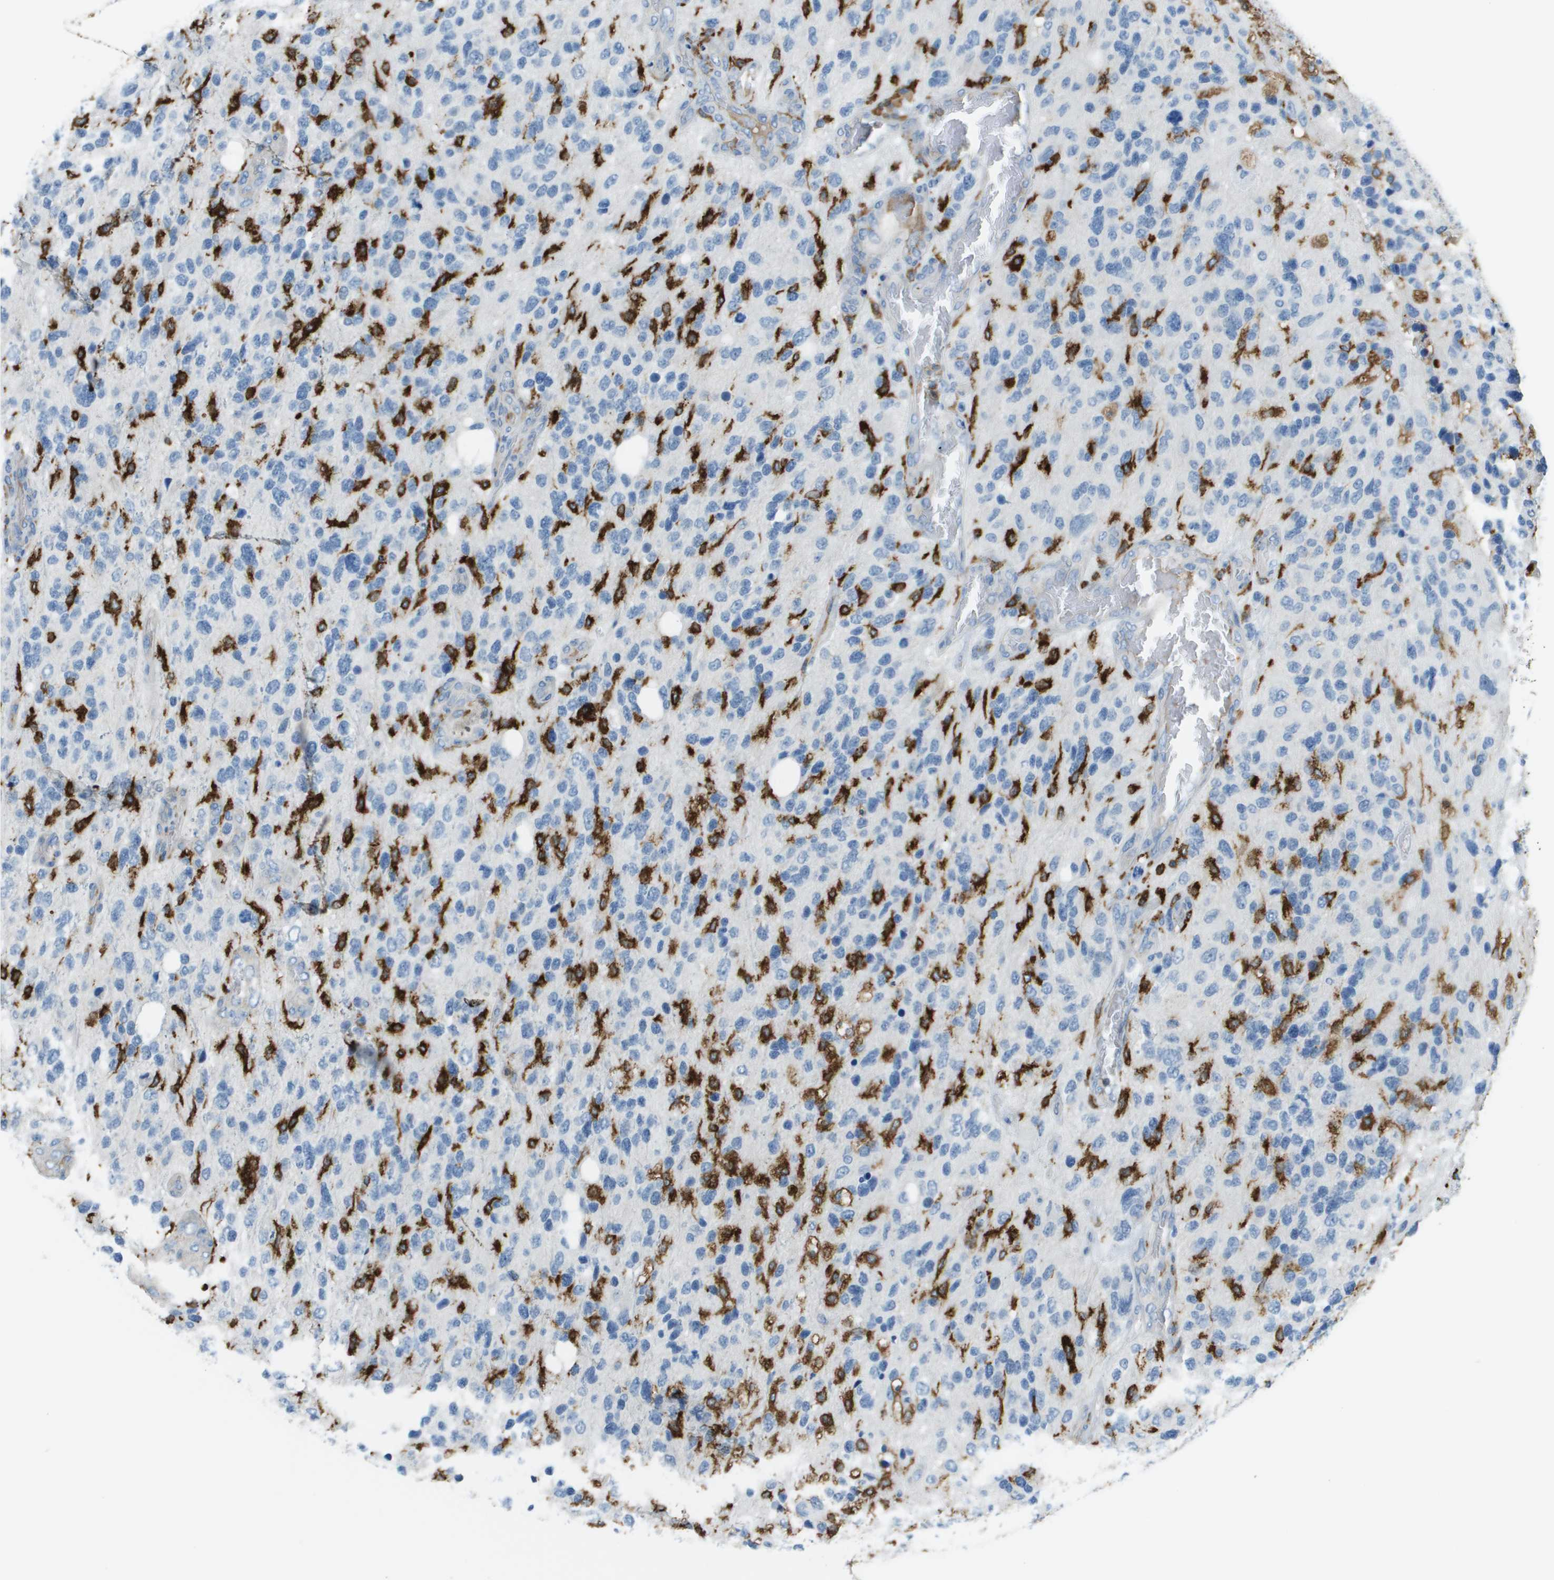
{"staining": {"intensity": "strong", "quantity": "25%-75%", "location": "cytoplasmic/membranous"}, "tissue": "glioma", "cell_type": "Tumor cells", "image_type": "cancer", "snomed": [{"axis": "morphology", "description": "Glioma, malignant, High grade"}, {"axis": "topography", "description": "Brain"}], "caption": "Glioma stained with DAB IHC demonstrates high levels of strong cytoplasmic/membranous staining in about 25%-75% of tumor cells.", "gene": "APBB1IP", "patient": {"sex": "female", "age": 58}}